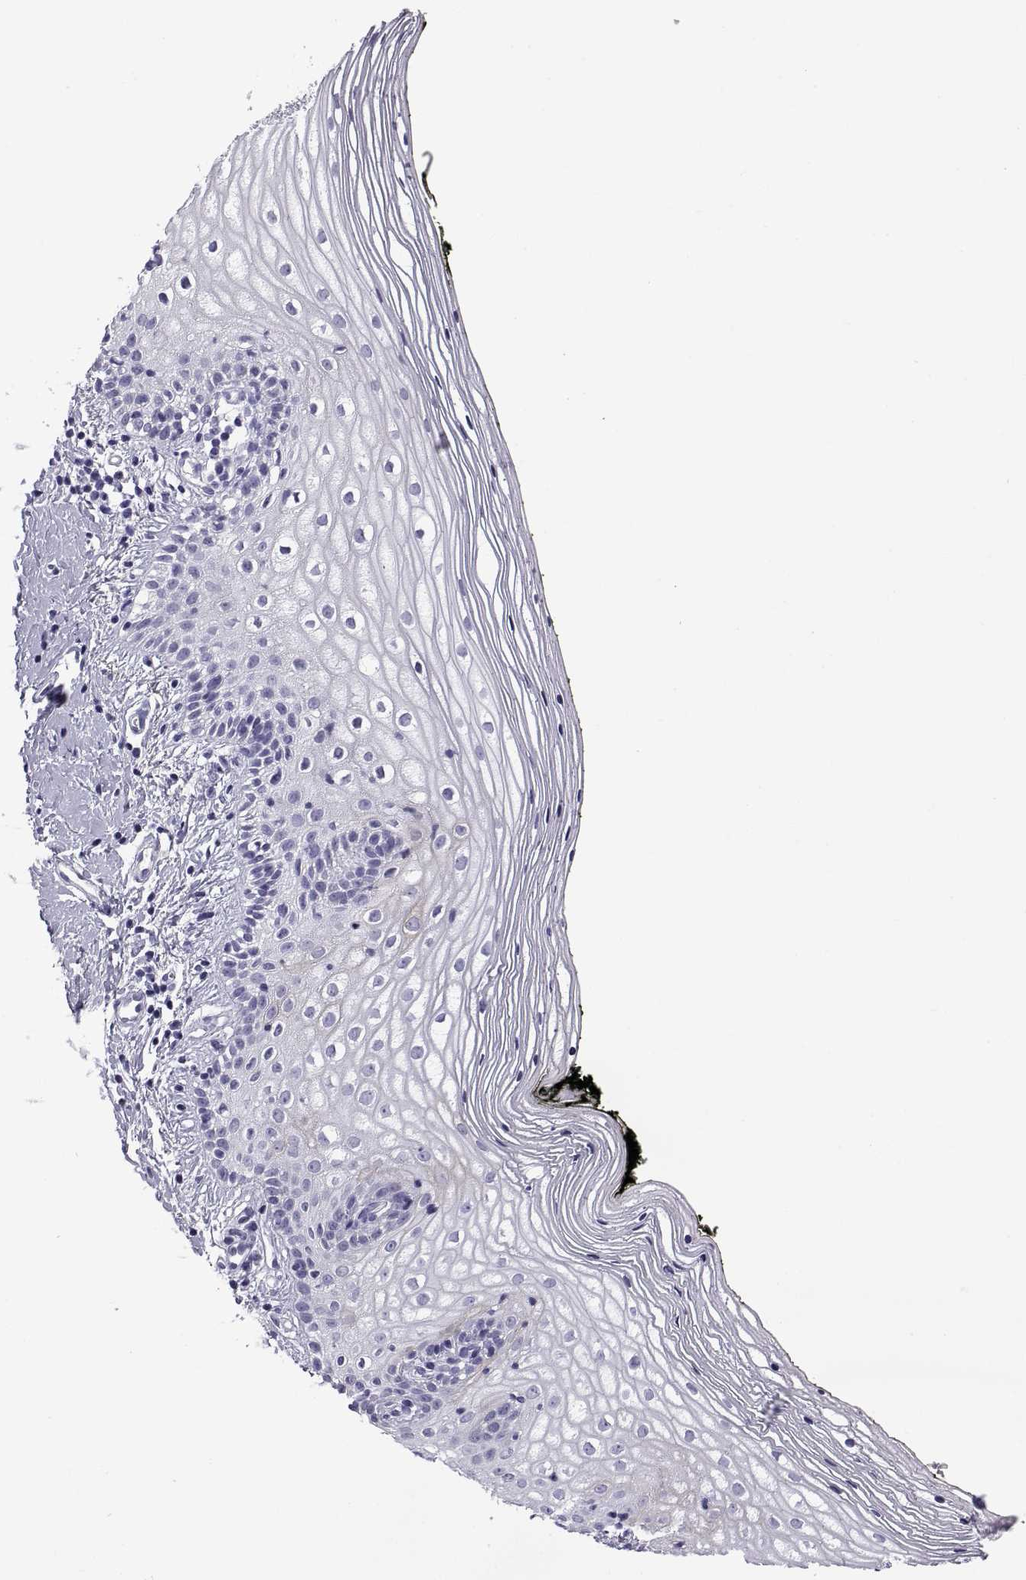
{"staining": {"intensity": "negative", "quantity": "none", "location": "none"}, "tissue": "vagina", "cell_type": "Squamous epithelial cells", "image_type": "normal", "snomed": [{"axis": "morphology", "description": "Normal tissue, NOS"}, {"axis": "topography", "description": "Vagina"}], "caption": "The image reveals no staining of squamous epithelial cells in normal vagina. (Brightfield microscopy of DAB immunohistochemistry at high magnification).", "gene": "CRISP1", "patient": {"sex": "female", "age": 47}}